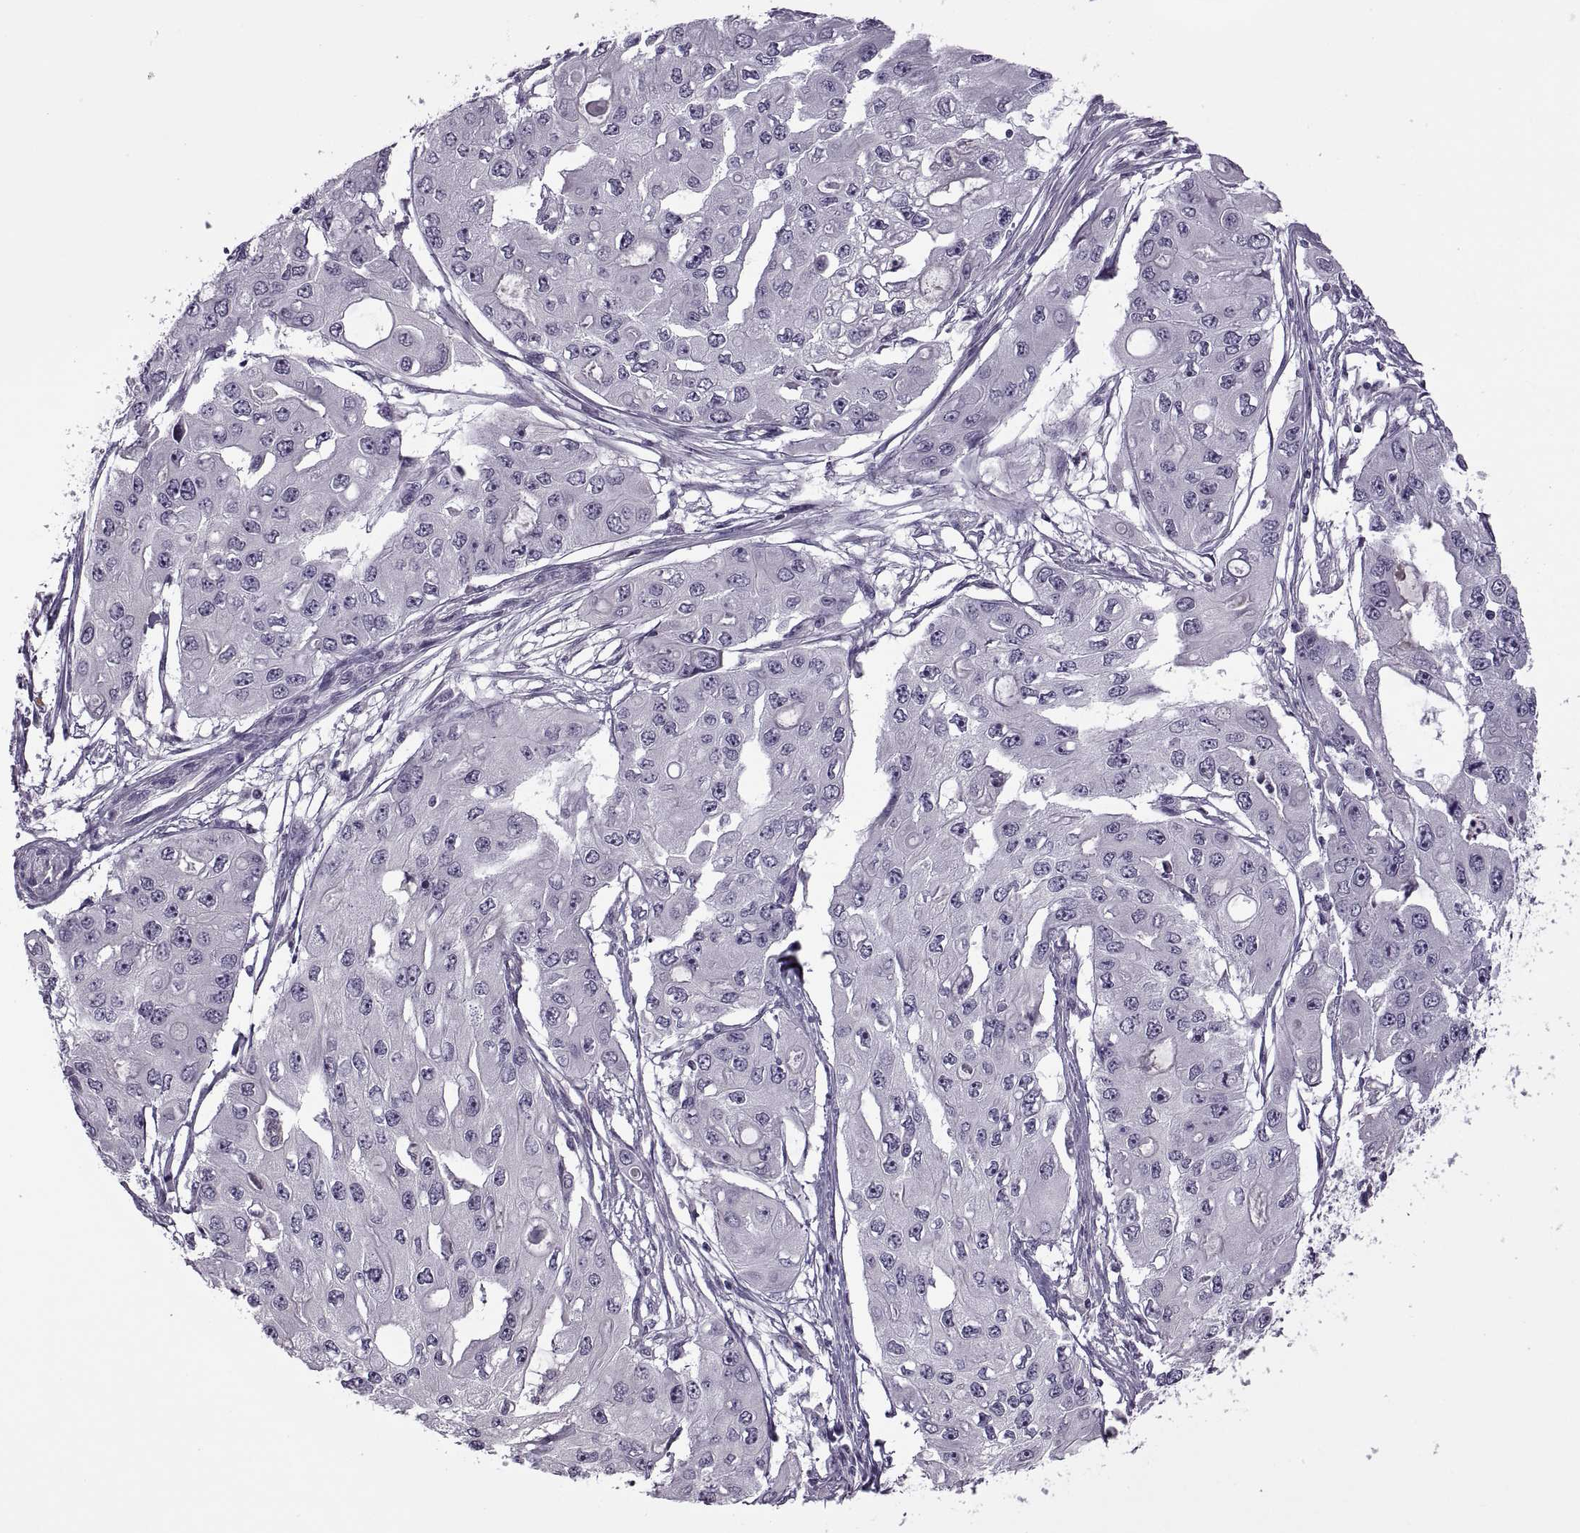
{"staining": {"intensity": "negative", "quantity": "none", "location": "none"}, "tissue": "ovarian cancer", "cell_type": "Tumor cells", "image_type": "cancer", "snomed": [{"axis": "morphology", "description": "Cystadenocarcinoma, serous, NOS"}, {"axis": "topography", "description": "Ovary"}], "caption": "This is a image of immunohistochemistry (IHC) staining of serous cystadenocarcinoma (ovarian), which shows no staining in tumor cells.", "gene": "RSPH6A", "patient": {"sex": "female", "age": 56}}